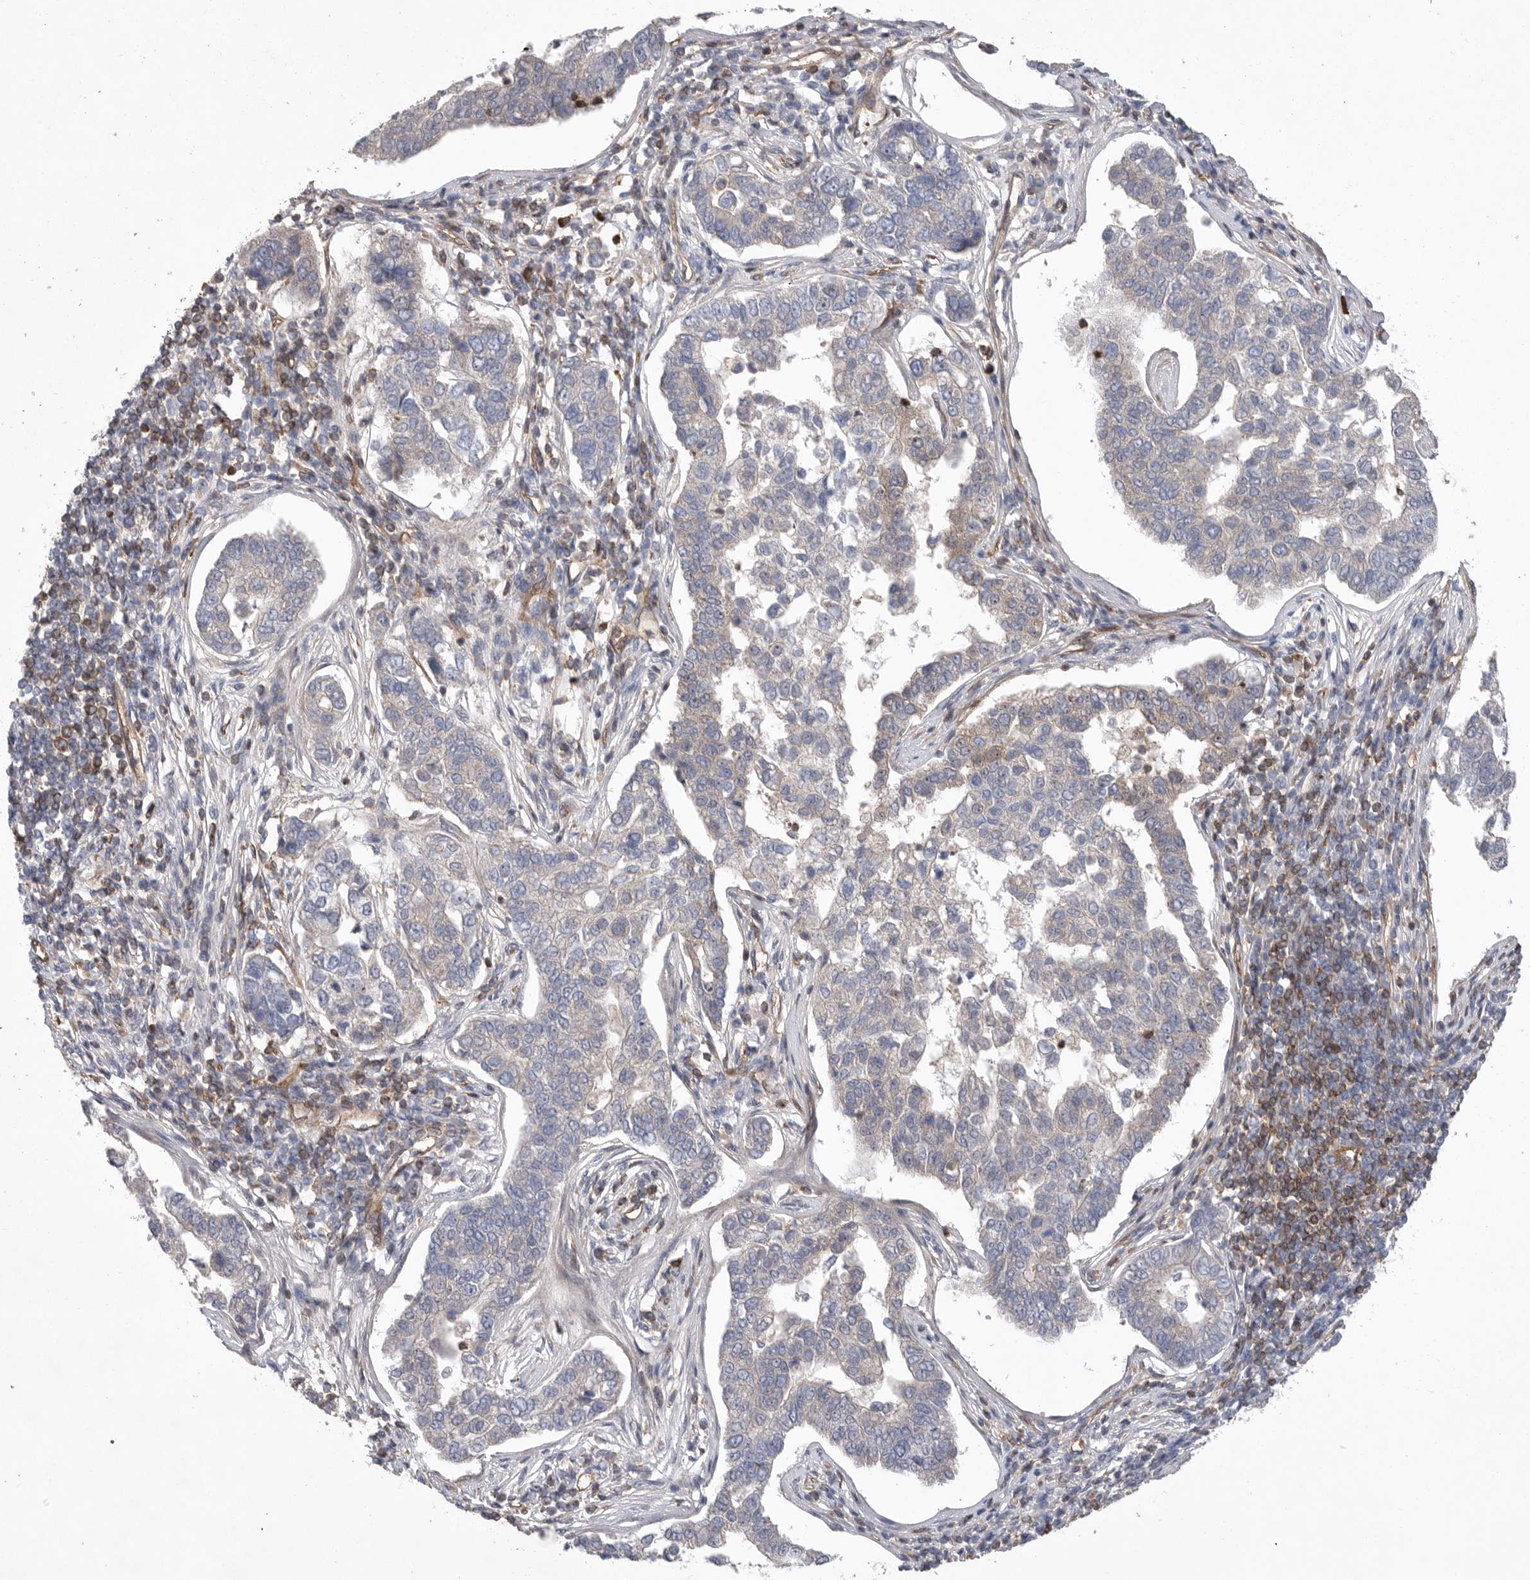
{"staining": {"intensity": "negative", "quantity": "none", "location": "none"}, "tissue": "pancreatic cancer", "cell_type": "Tumor cells", "image_type": "cancer", "snomed": [{"axis": "morphology", "description": "Adenocarcinoma, NOS"}, {"axis": "topography", "description": "Pancreas"}], "caption": "High magnification brightfield microscopy of pancreatic cancer (adenocarcinoma) stained with DAB (3,3'-diaminobenzidine) (brown) and counterstained with hematoxylin (blue): tumor cells show no significant expression.", "gene": "PRKCH", "patient": {"sex": "female", "age": 61}}